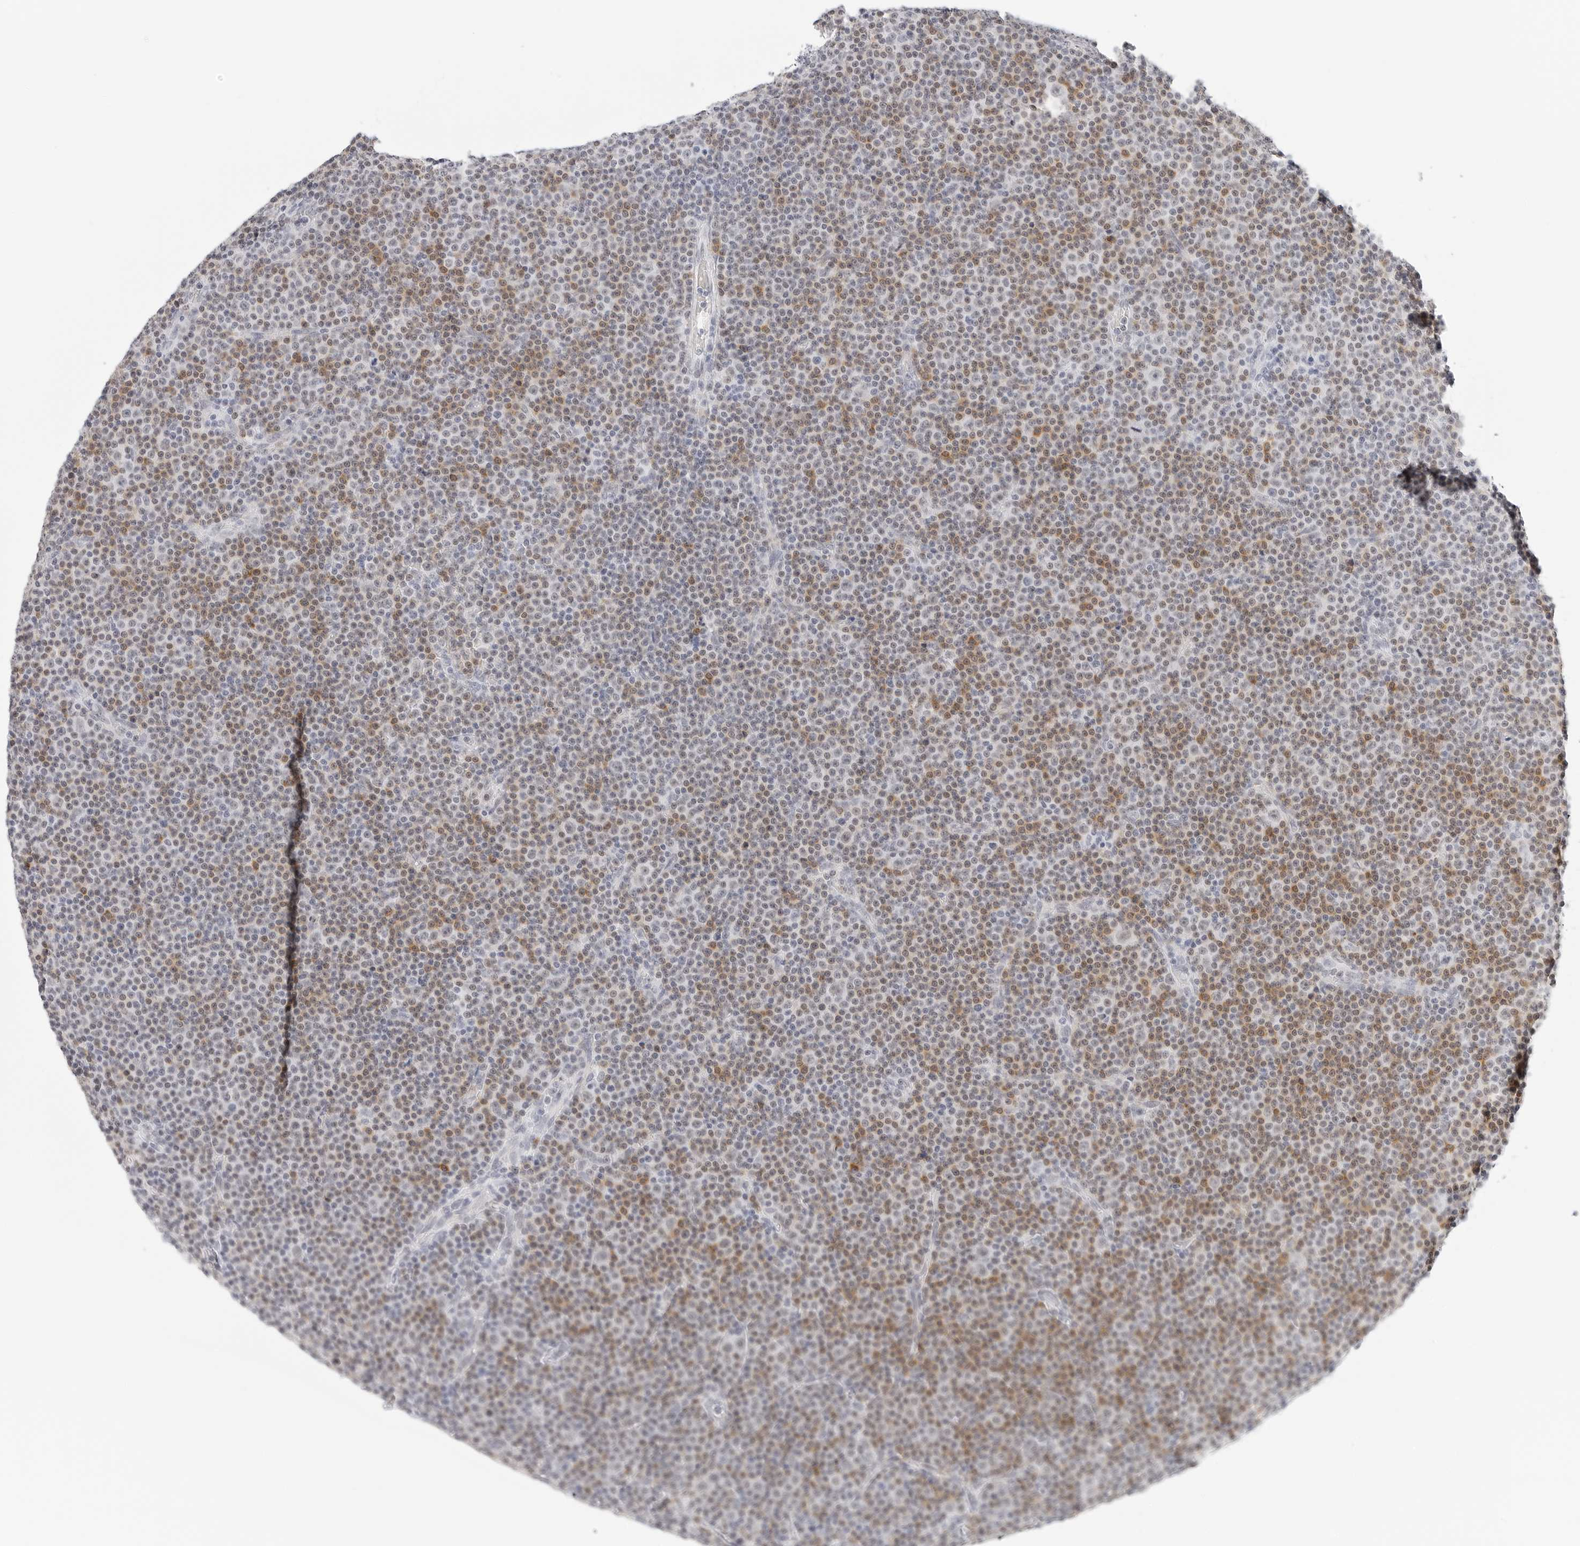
{"staining": {"intensity": "moderate", "quantity": "25%-75%", "location": "cytoplasmic/membranous"}, "tissue": "lymphoma", "cell_type": "Tumor cells", "image_type": "cancer", "snomed": [{"axis": "morphology", "description": "Malignant lymphoma, non-Hodgkin's type, Low grade"}, {"axis": "topography", "description": "Lymph node"}], "caption": "Immunohistochemical staining of human lymphoma displays medium levels of moderate cytoplasmic/membranous protein expression in approximately 25%-75% of tumor cells.", "gene": "CD22", "patient": {"sex": "female", "age": 67}}